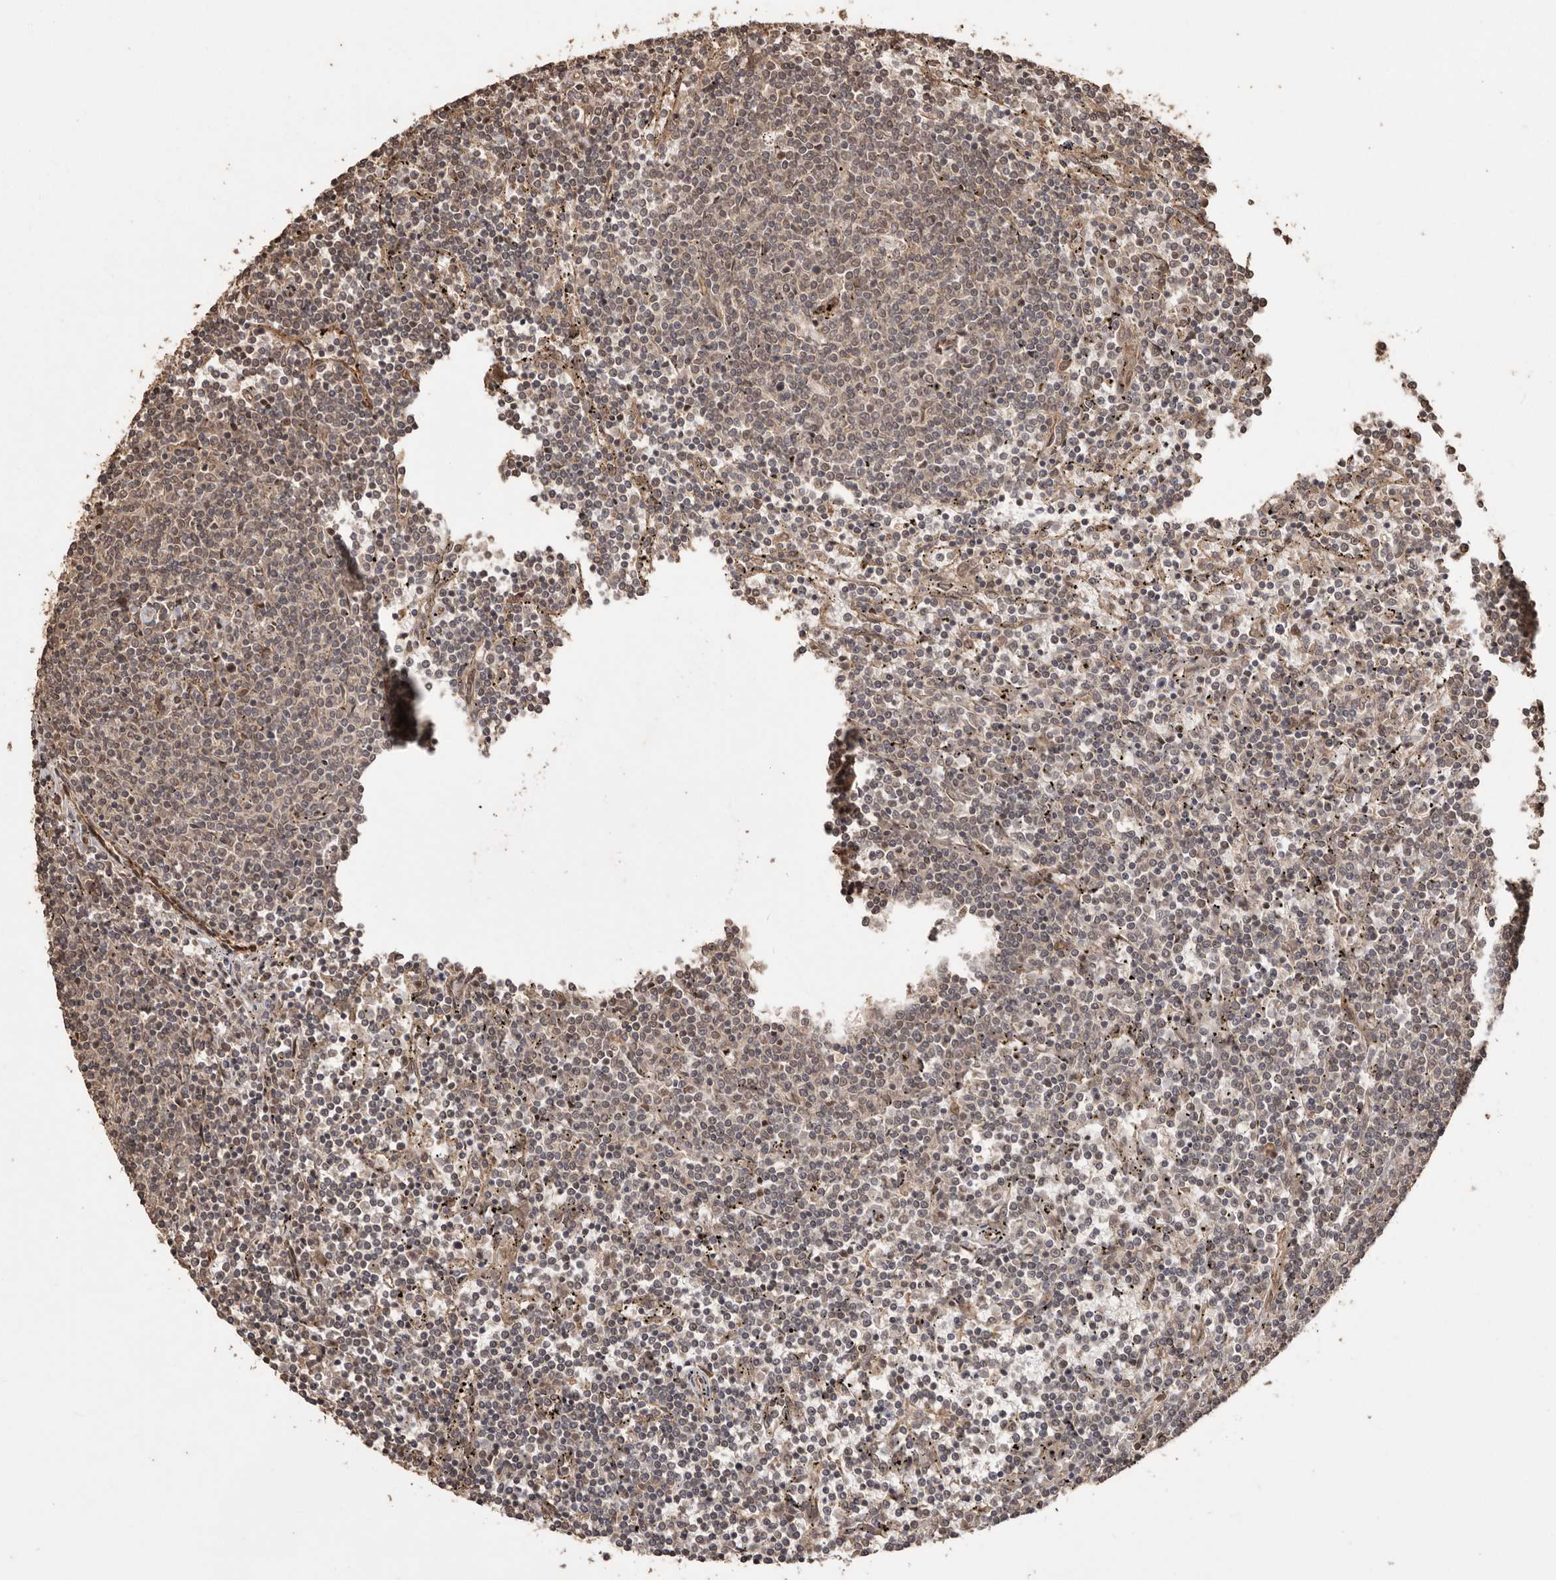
{"staining": {"intensity": "weak", "quantity": "25%-75%", "location": "nuclear"}, "tissue": "lymphoma", "cell_type": "Tumor cells", "image_type": "cancer", "snomed": [{"axis": "morphology", "description": "Malignant lymphoma, non-Hodgkin's type, Low grade"}, {"axis": "topography", "description": "Spleen"}], "caption": "Low-grade malignant lymphoma, non-Hodgkin's type tissue displays weak nuclear positivity in approximately 25%-75% of tumor cells, visualized by immunohistochemistry. (DAB = brown stain, brightfield microscopy at high magnification).", "gene": "NUP43", "patient": {"sex": "female", "age": 50}}